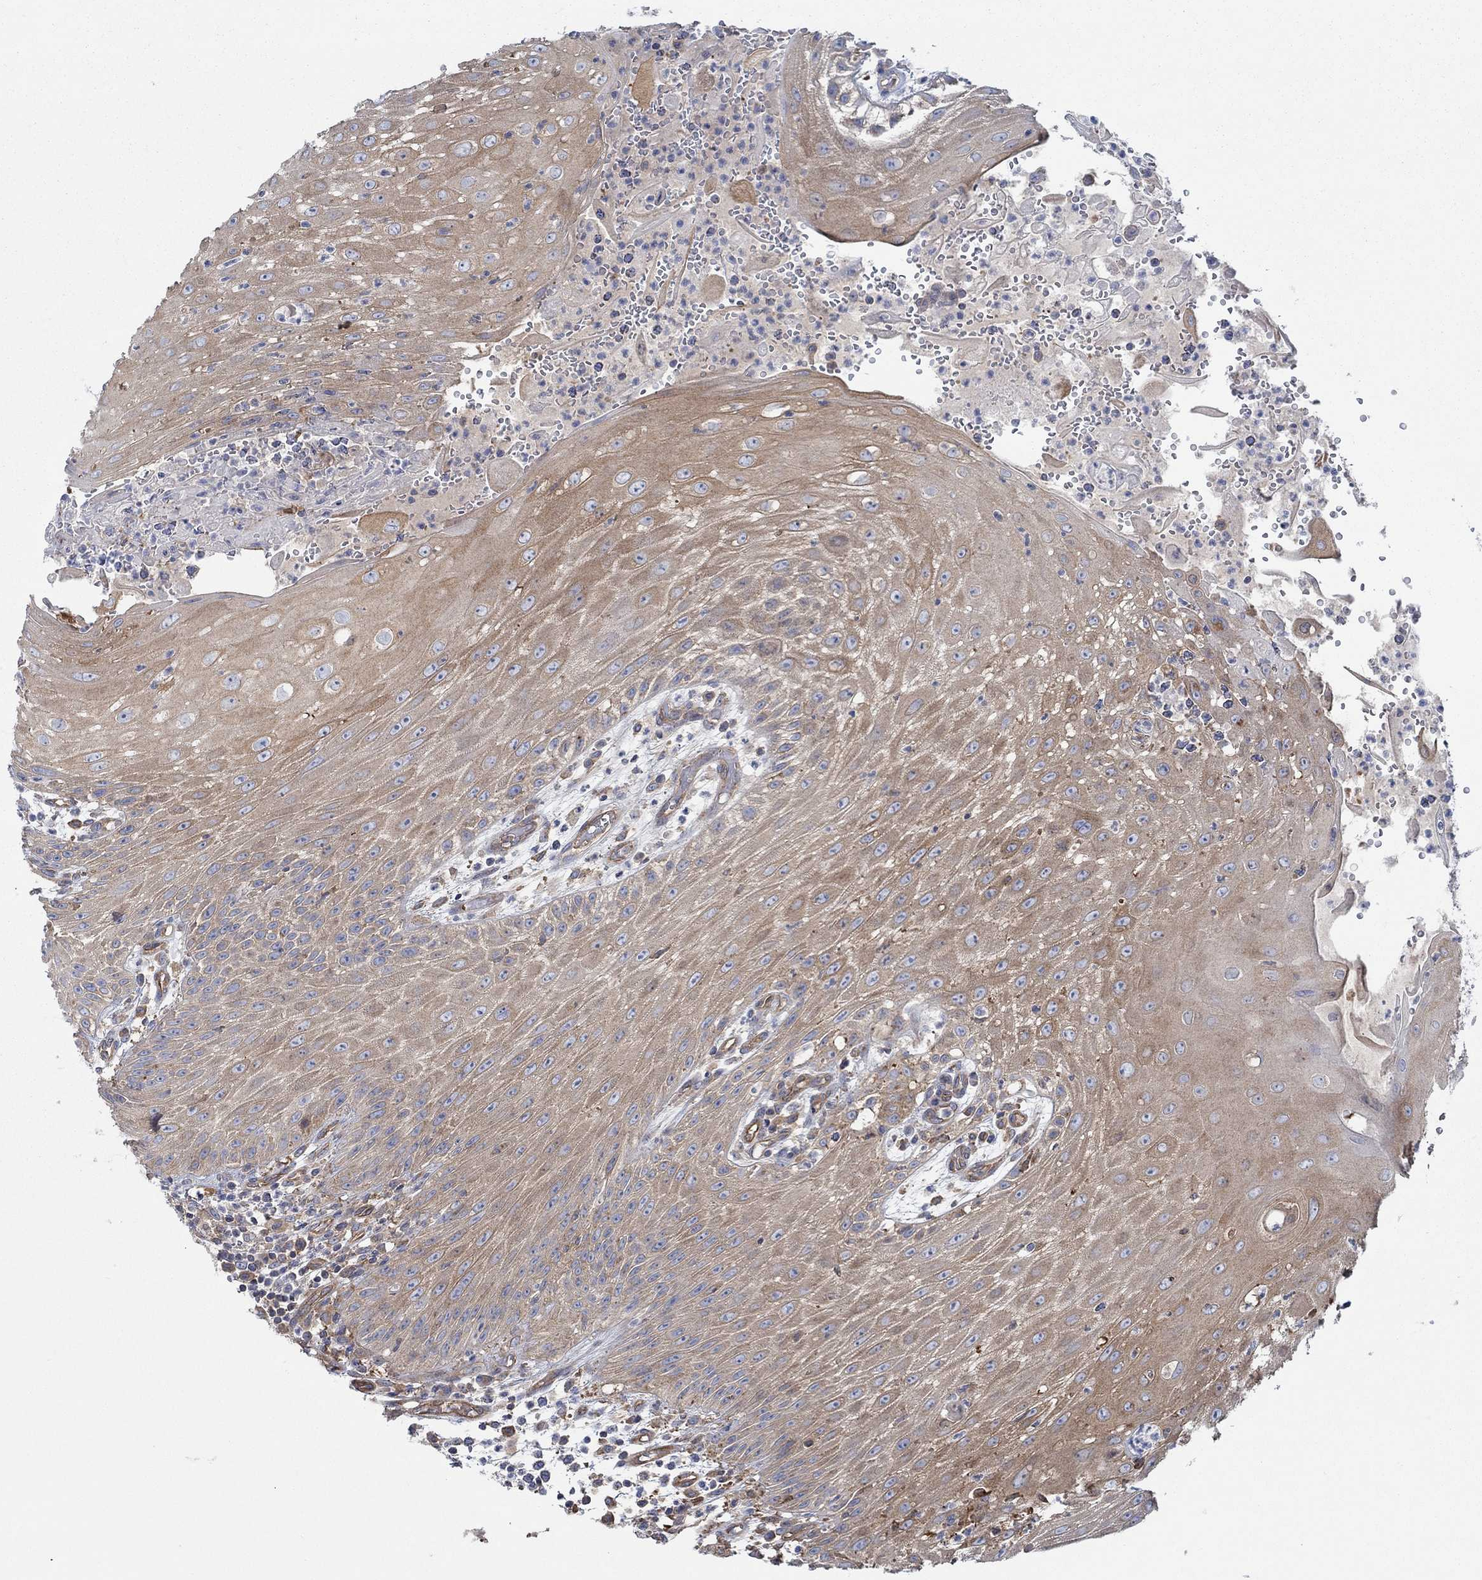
{"staining": {"intensity": "moderate", "quantity": ">75%", "location": "cytoplasmic/membranous"}, "tissue": "head and neck cancer", "cell_type": "Tumor cells", "image_type": "cancer", "snomed": [{"axis": "morphology", "description": "Squamous cell carcinoma, NOS"}, {"axis": "topography", "description": "Oral tissue"}, {"axis": "topography", "description": "Head-Neck"}], "caption": "This photomicrograph demonstrates immunohistochemistry (IHC) staining of head and neck cancer, with medium moderate cytoplasmic/membranous positivity in approximately >75% of tumor cells.", "gene": "SPAG9", "patient": {"sex": "male", "age": 58}}